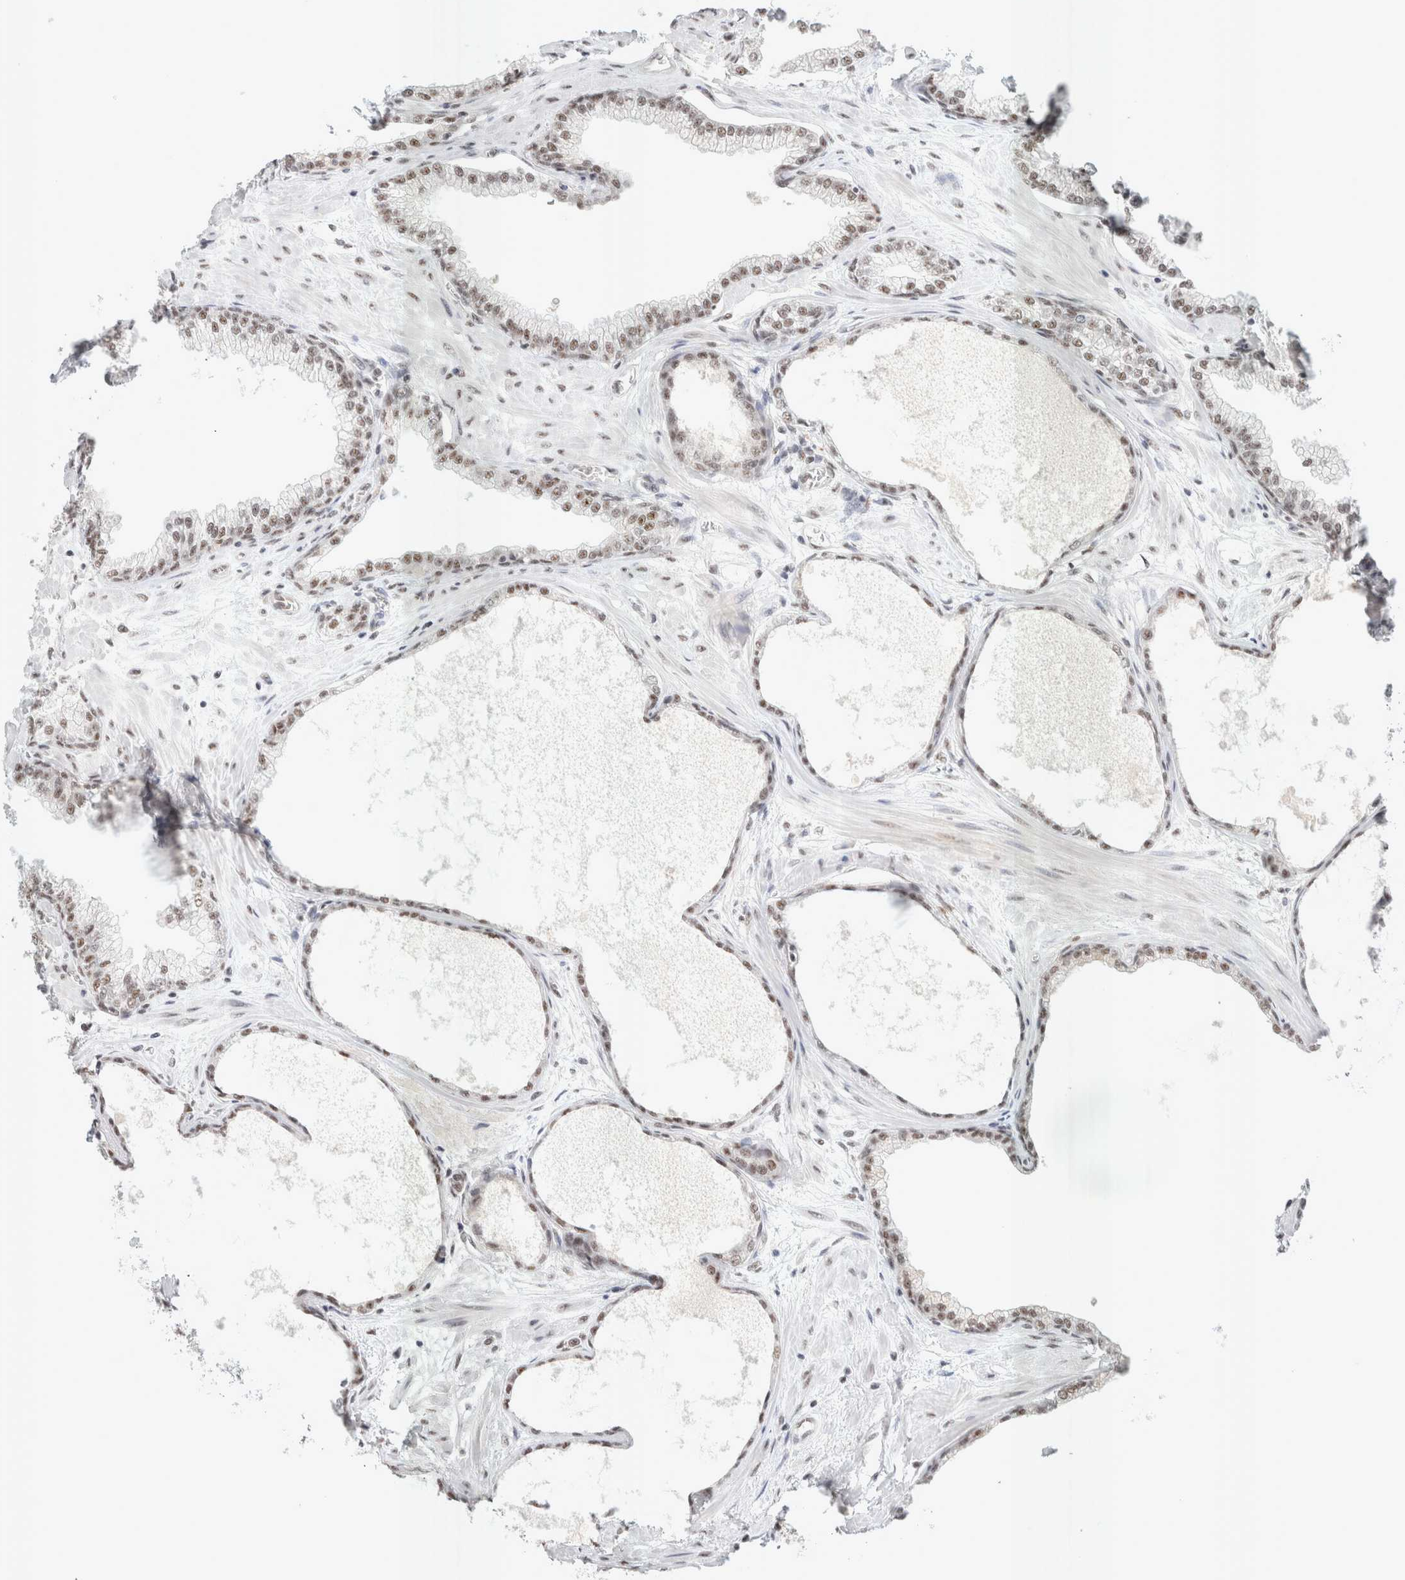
{"staining": {"intensity": "moderate", "quantity": ">75%", "location": "nuclear"}, "tissue": "prostate", "cell_type": "Glandular cells", "image_type": "normal", "snomed": [{"axis": "morphology", "description": "Normal tissue, NOS"}, {"axis": "morphology", "description": "Urothelial carcinoma, Low grade"}, {"axis": "topography", "description": "Urinary bladder"}, {"axis": "topography", "description": "Prostate"}], "caption": "This is an image of immunohistochemistry staining of normal prostate, which shows moderate positivity in the nuclear of glandular cells.", "gene": "TRMT12", "patient": {"sex": "male", "age": 60}}